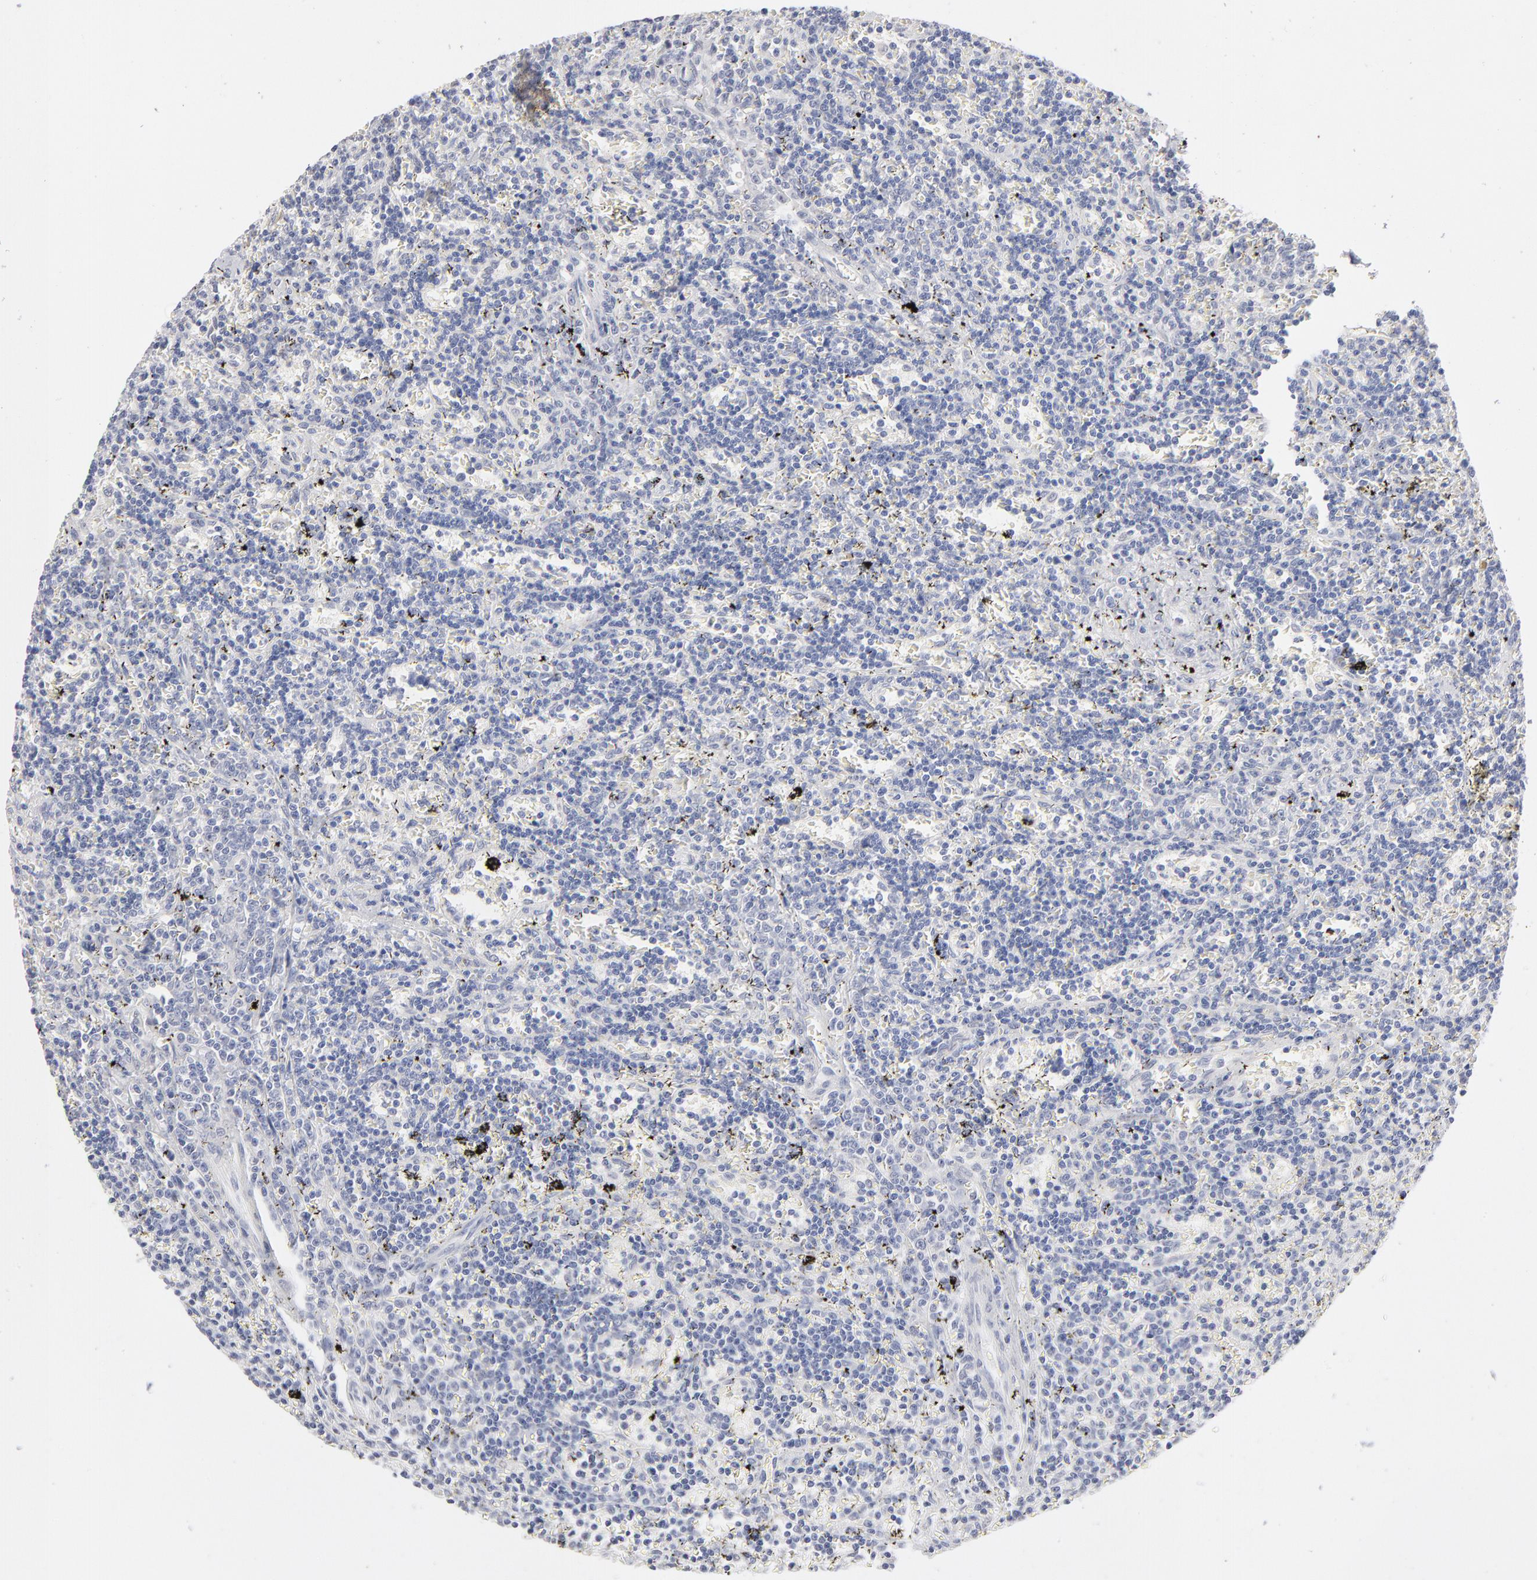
{"staining": {"intensity": "negative", "quantity": "none", "location": "none"}, "tissue": "lymphoma", "cell_type": "Tumor cells", "image_type": "cancer", "snomed": [{"axis": "morphology", "description": "Malignant lymphoma, non-Hodgkin's type, Low grade"}, {"axis": "topography", "description": "Spleen"}], "caption": "This image is of low-grade malignant lymphoma, non-Hodgkin's type stained with IHC to label a protein in brown with the nuclei are counter-stained blue. There is no expression in tumor cells.", "gene": "RBM3", "patient": {"sex": "male", "age": 60}}